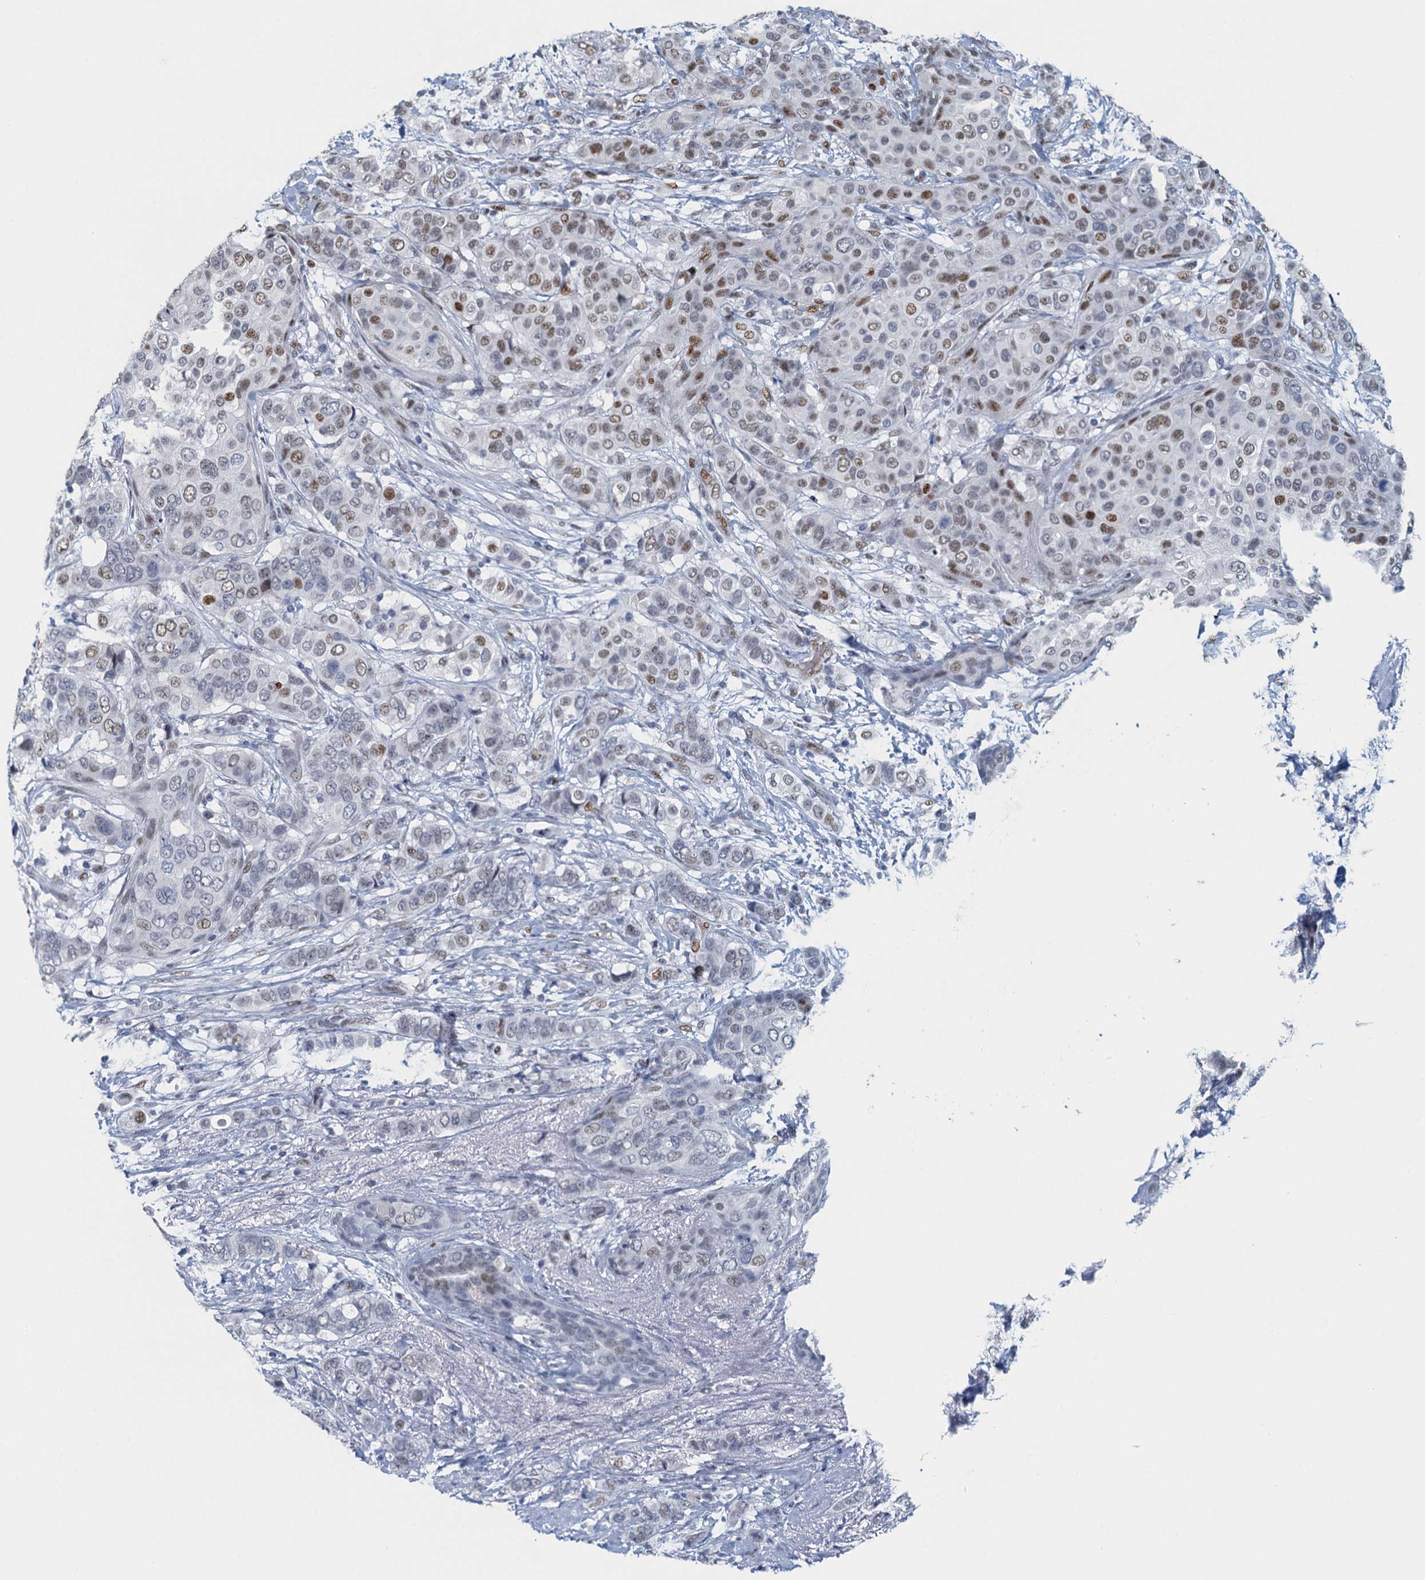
{"staining": {"intensity": "moderate", "quantity": "25%-75%", "location": "nuclear"}, "tissue": "breast cancer", "cell_type": "Tumor cells", "image_type": "cancer", "snomed": [{"axis": "morphology", "description": "Lobular carcinoma"}, {"axis": "topography", "description": "Breast"}], "caption": "Moderate nuclear protein positivity is present in approximately 25%-75% of tumor cells in breast cancer (lobular carcinoma).", "gene": "TTLL9", "patient": {"sex": "female", "age": 51}}